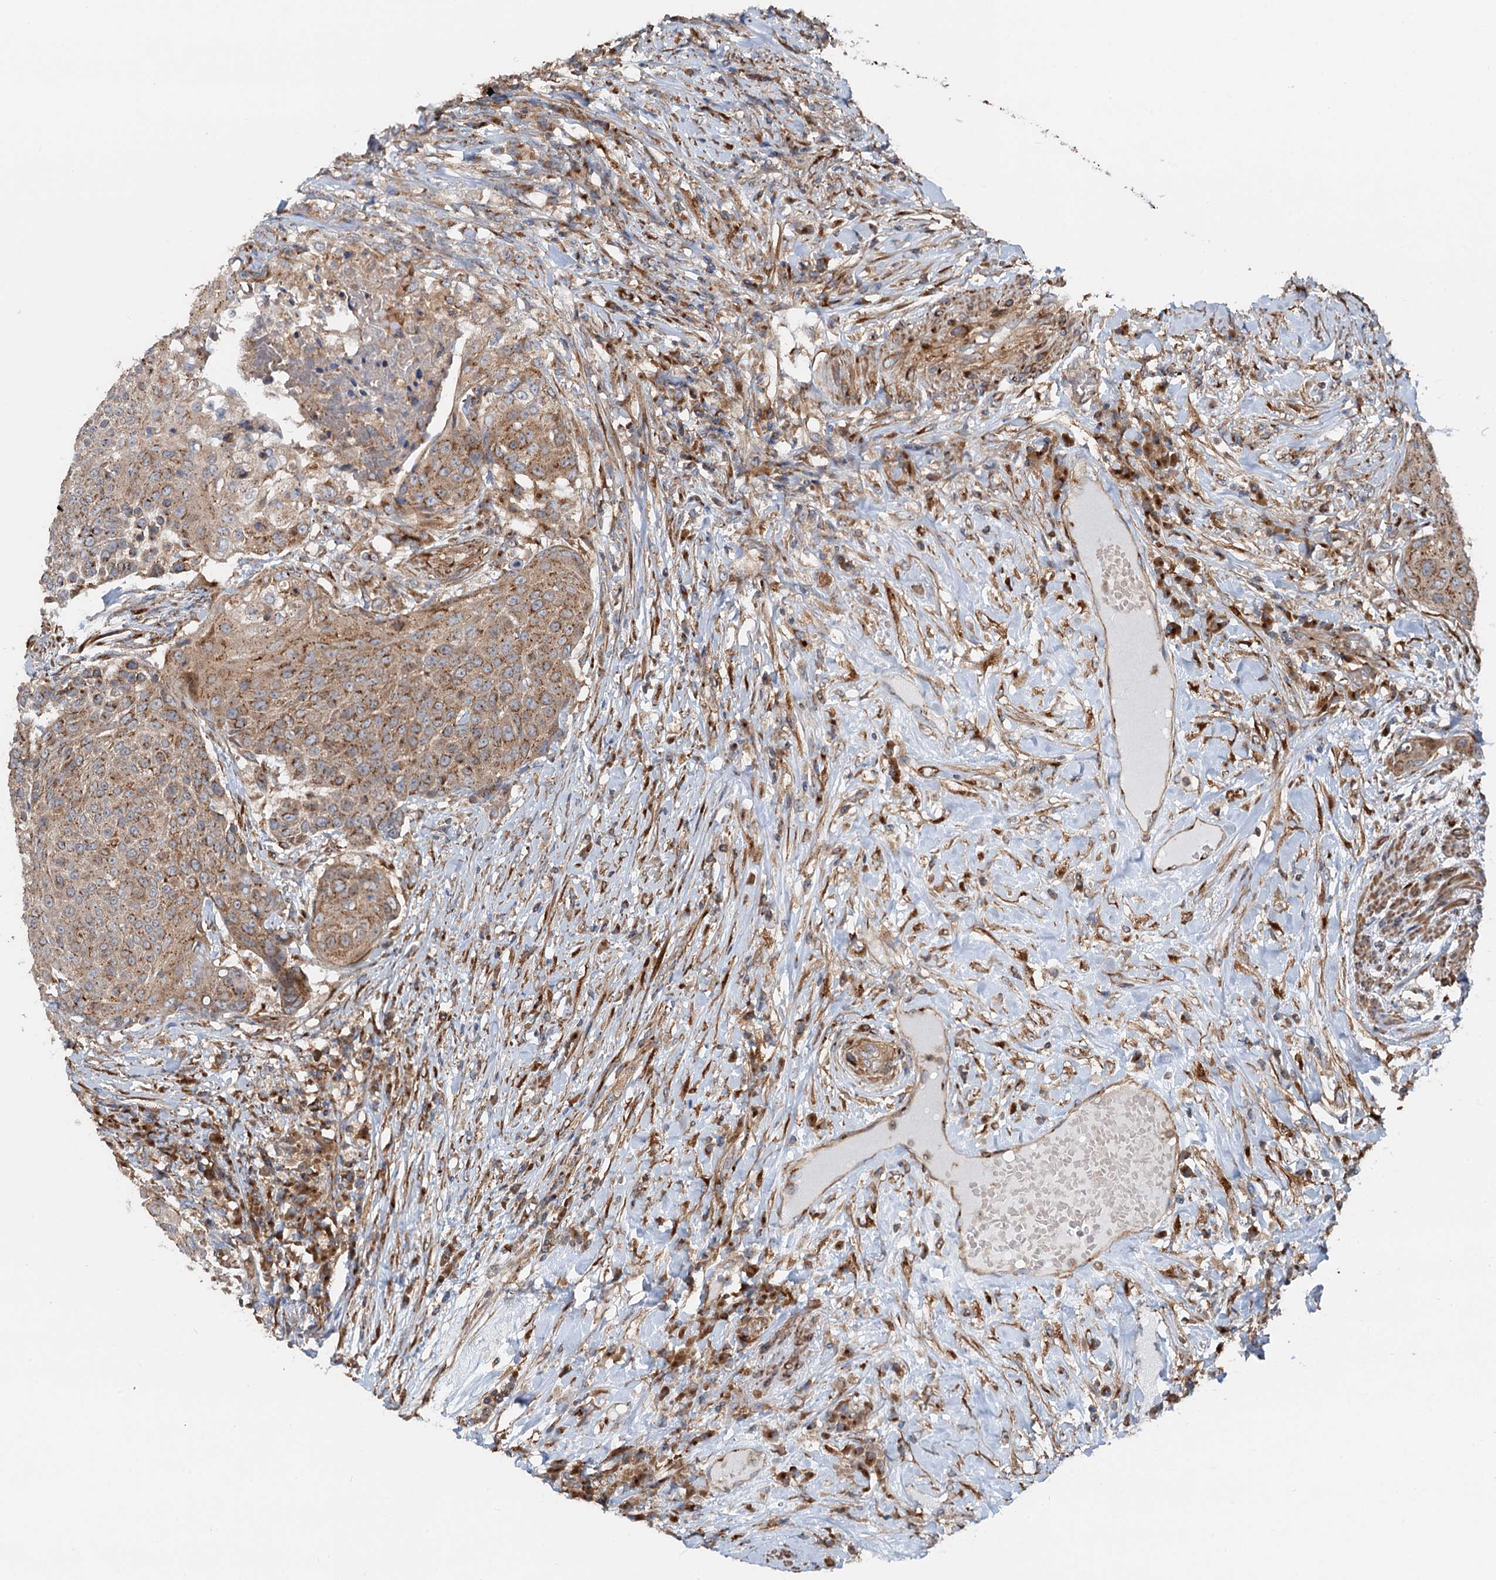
{"staining": {"intensity": "moderate", "quantity": ">75%", "location": "cytoplasmic/membranous"}, "tissue": "urothelial cancer", "cell_type": "Tumor cells", "image_type": "cancer", "snomed": [{"axis": "morphology", "description": "Urothelial carcinoma, High grade"}, {"axis": "topography", "description": "Urinary bladder"}], "caption": "IHC (DAB (3,3'-diaminobenzidine)) staining of urothelial cancer demonstrates moderate cytoplasmic/membranous protein staining in approximately >75% of tumor cells. The protein of interest is stained brown, and the nuclei are stained in blue (DAB IHC with brightfield microscopy, high magnification).", "gene": "ANKRD26", "patient": {"sex": "female", "age": 63}}